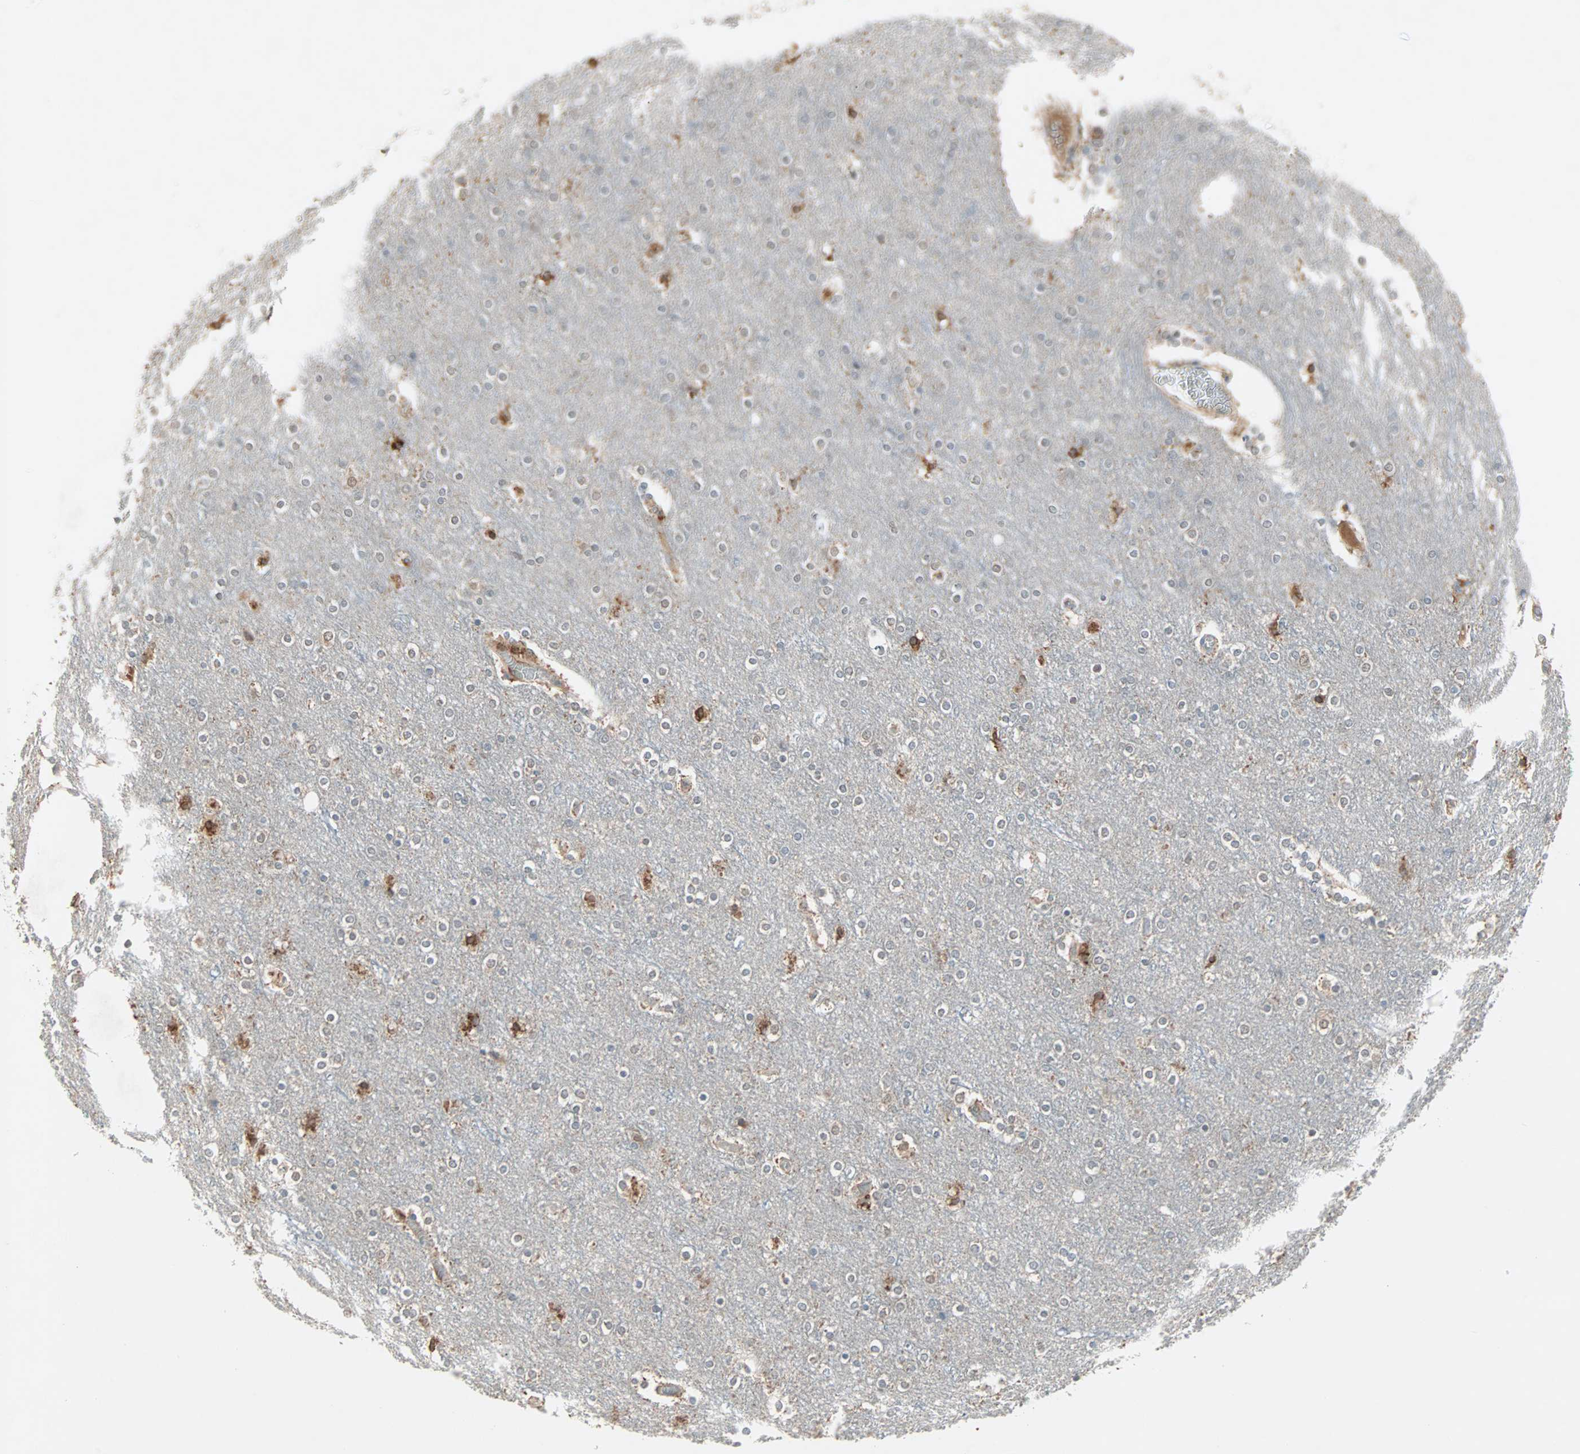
{"staining": {"intensity": "negative", "quantity": "none", "location": "none"}, "tissue": "cerebral cortex", "cell_type": "Endothelial cells", "image_type": "normal", "snomed": [{"axis": "morphology", "description": "Normal tissue, NOS"}, {"axis": "topography", "description": "Cerebral cortex"}], "caption": "Endothelial cells show no significant expression in unremarkable cerebral cortex. (DAB immunohistochemistry, high magnification).", "gene": "JMJD7", "patient": {"sex": "female", "age": 54}}